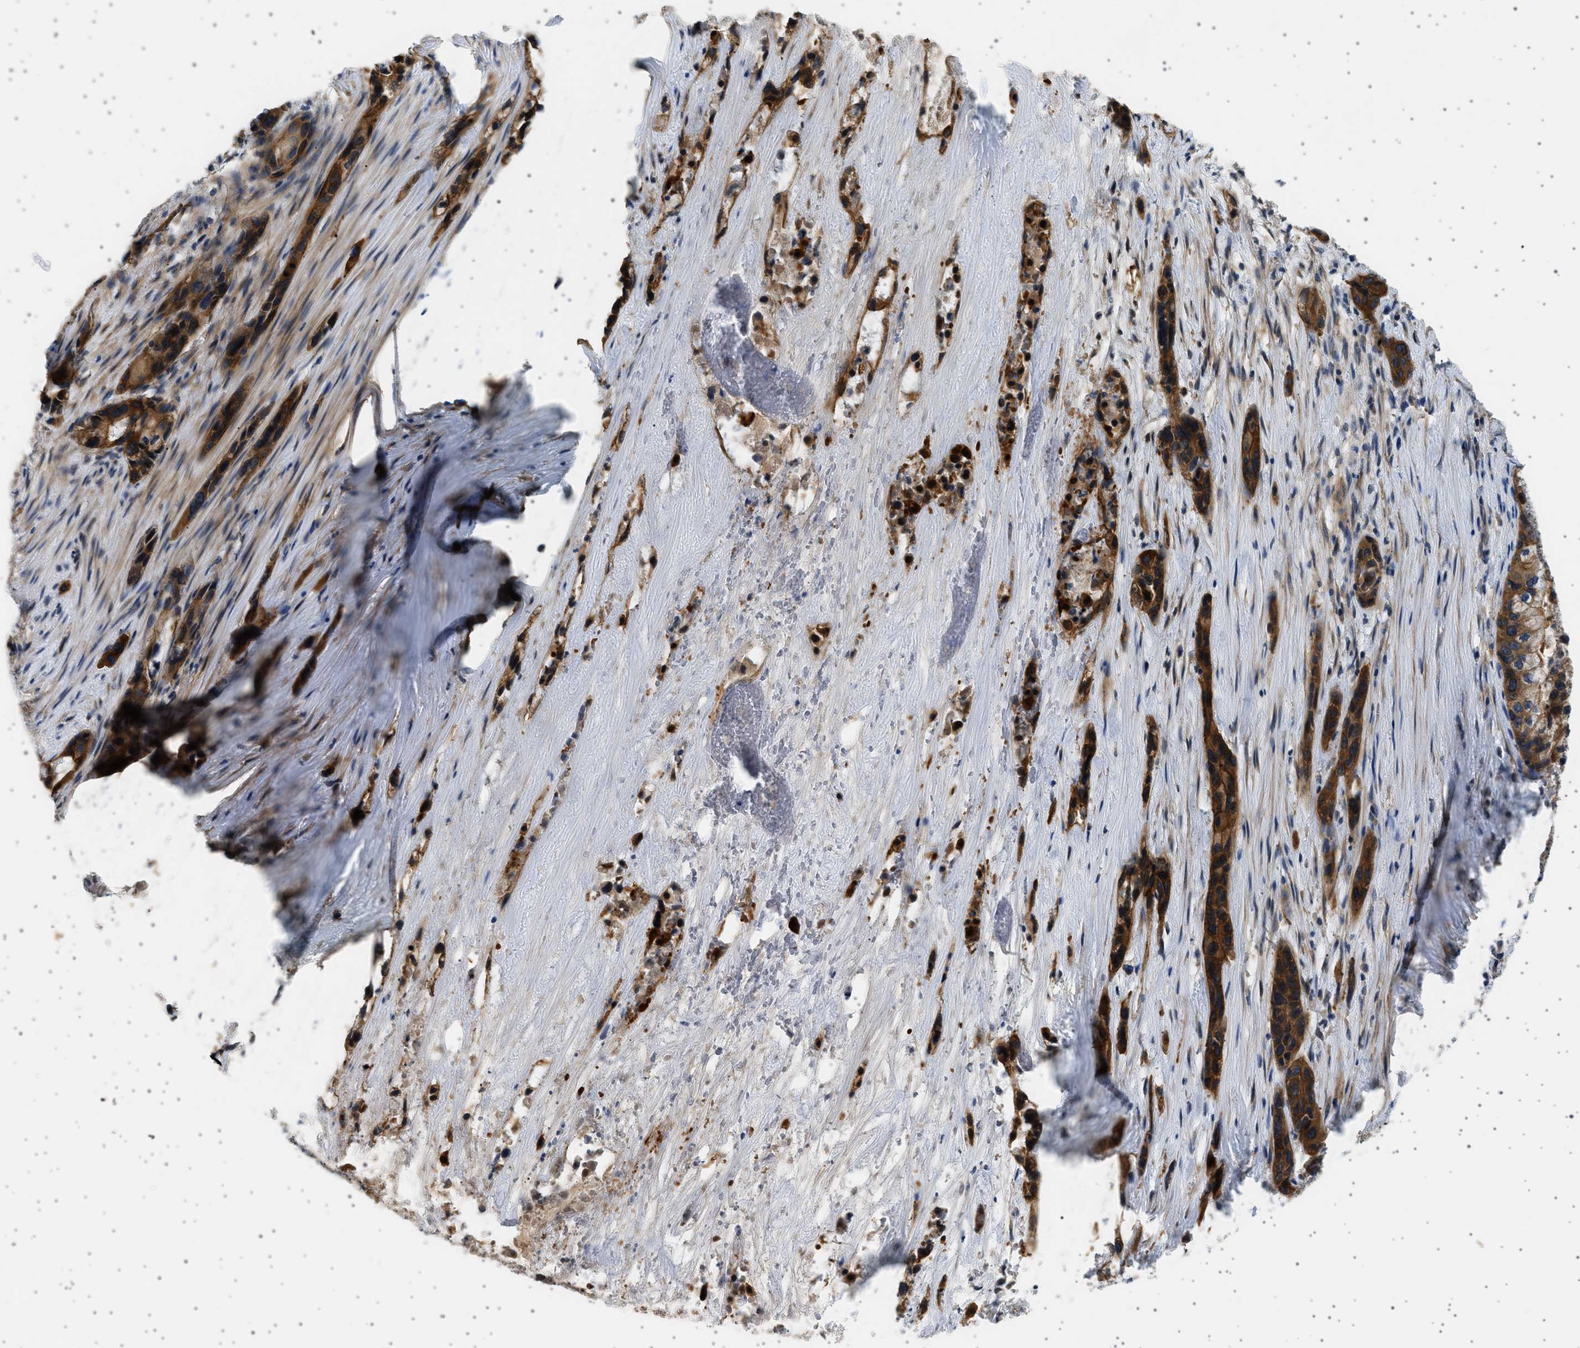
{"staining": {"intensity": "strong", "quantity": ">75%", "location": "cytoplasmic/membranous"}, "tissue": "pancreatic cancer", "cell_type": "Tumor cells", "image_type": "cancer", "snomed": [{"axis": "morphology", "description": "Adenocarcinoma, NOS"}, {"axis": "topography", "description": "Pancreas"}], "caption": "This histopathology image demonstrates IHC staining of human adenocarcinoma (pancreatic), with high strong cytoplasmic/membranous positivity in approximately >75% of tumor cells.", "gene": "PLPP6", "patient": {"sex": "male", "age": 53}}